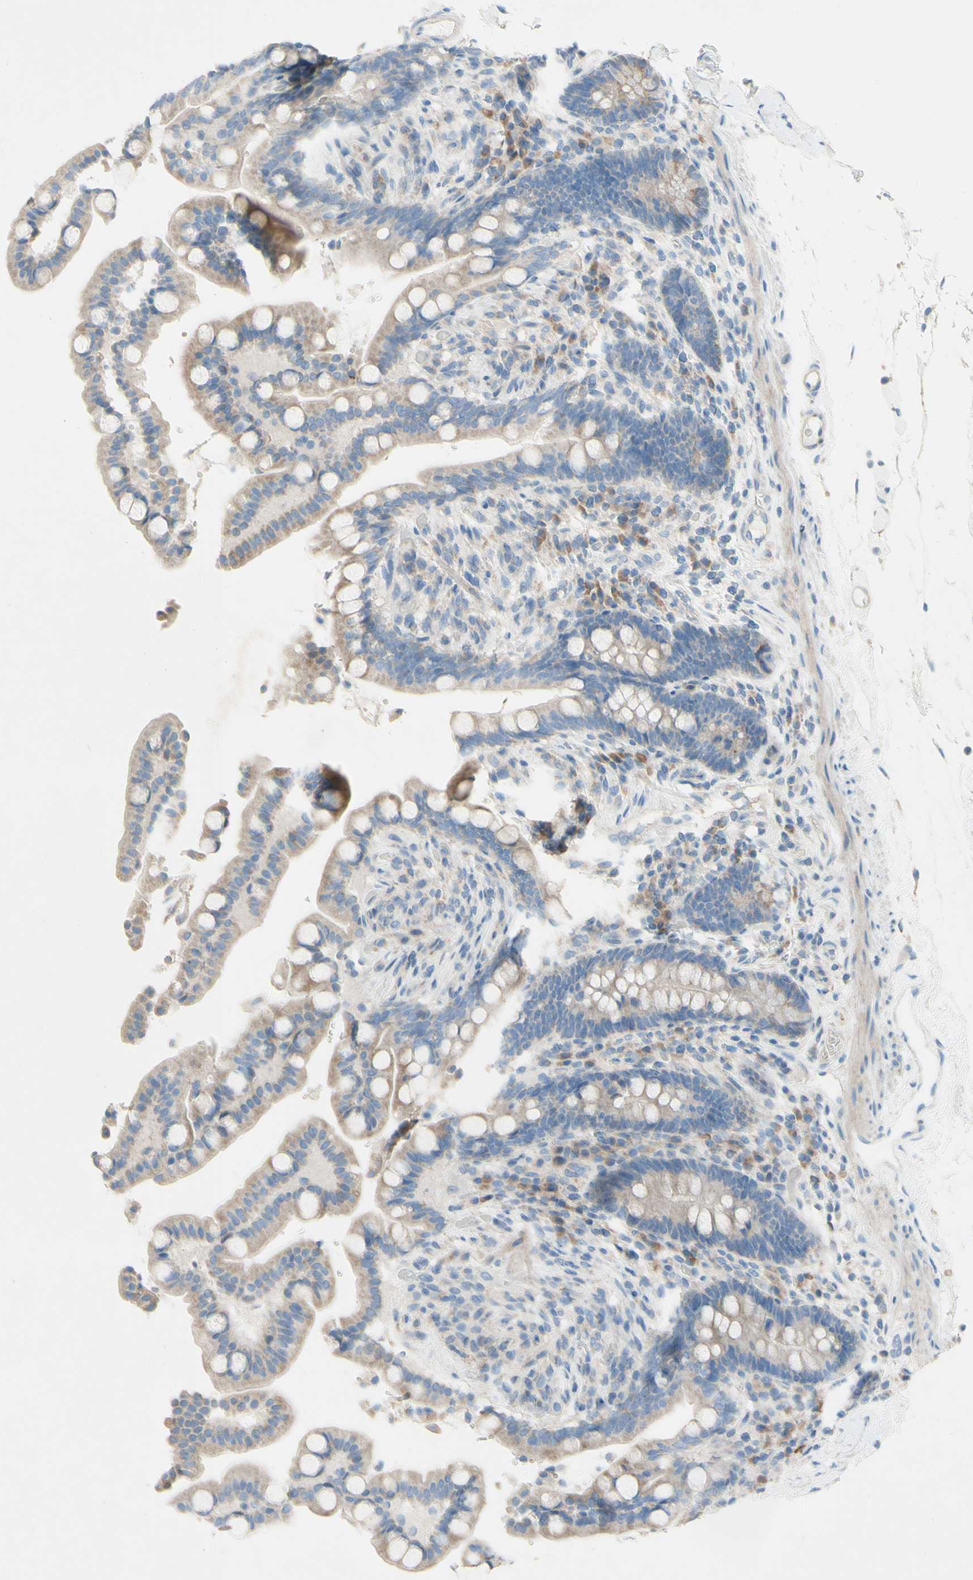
{"staining": {"intensity": "weak", "quantity": ">75%", "location": "cytoplasmic/membranous"}, "tissue": "colon", "cell_type": "Endothelial cells", "image_type": "normal", "snomed": [{"axis": "morphology", "description": "Normal tissue, NOS"}, {"axis": "topography", "description": "Colon"}], "caption": "The histopathology image demonstrates a brown stain indicating the presence of a protein in the cytoplasmic/membranous of endothelial cells in colon.", "gene": "ACADL", "patient": {"sex": "male", "age": 73}}